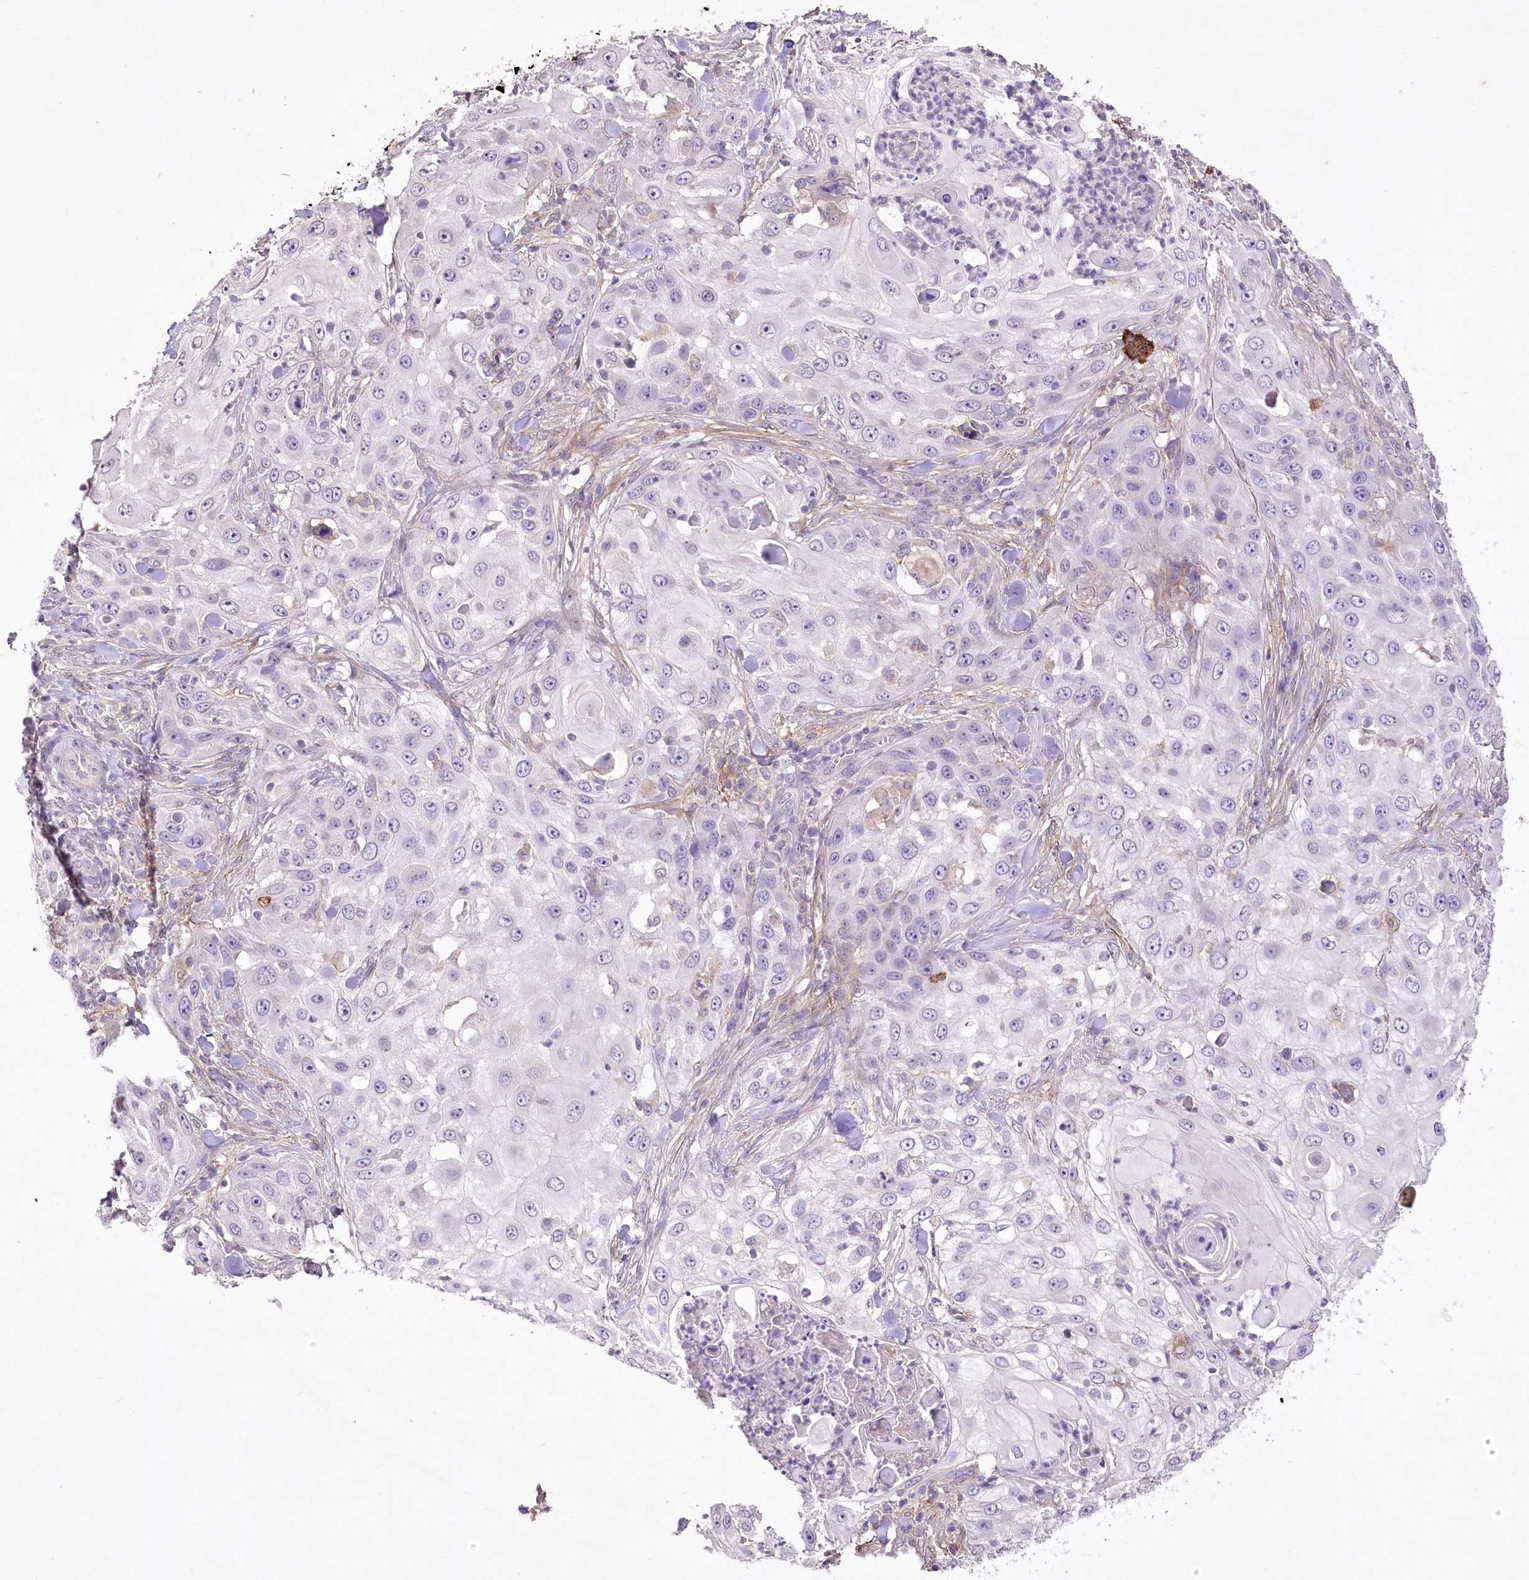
{"staining": {"intensity": "negative", "quantity": "none", "location": "none"}, "tissue": "skin cancer", "cell_type": "Tumor cells", "image_type": "cancer", "snomed": [{"axis": "morphology", "description": "Squamous cell carcinoma, NOS"}, {"axis": "topography", "description": "Skin"}], "caption": "Tumor cells show no significant staining in skin cancer.", "gene": "ENPP1", "patient": {"sex": "female", "age": 44}}